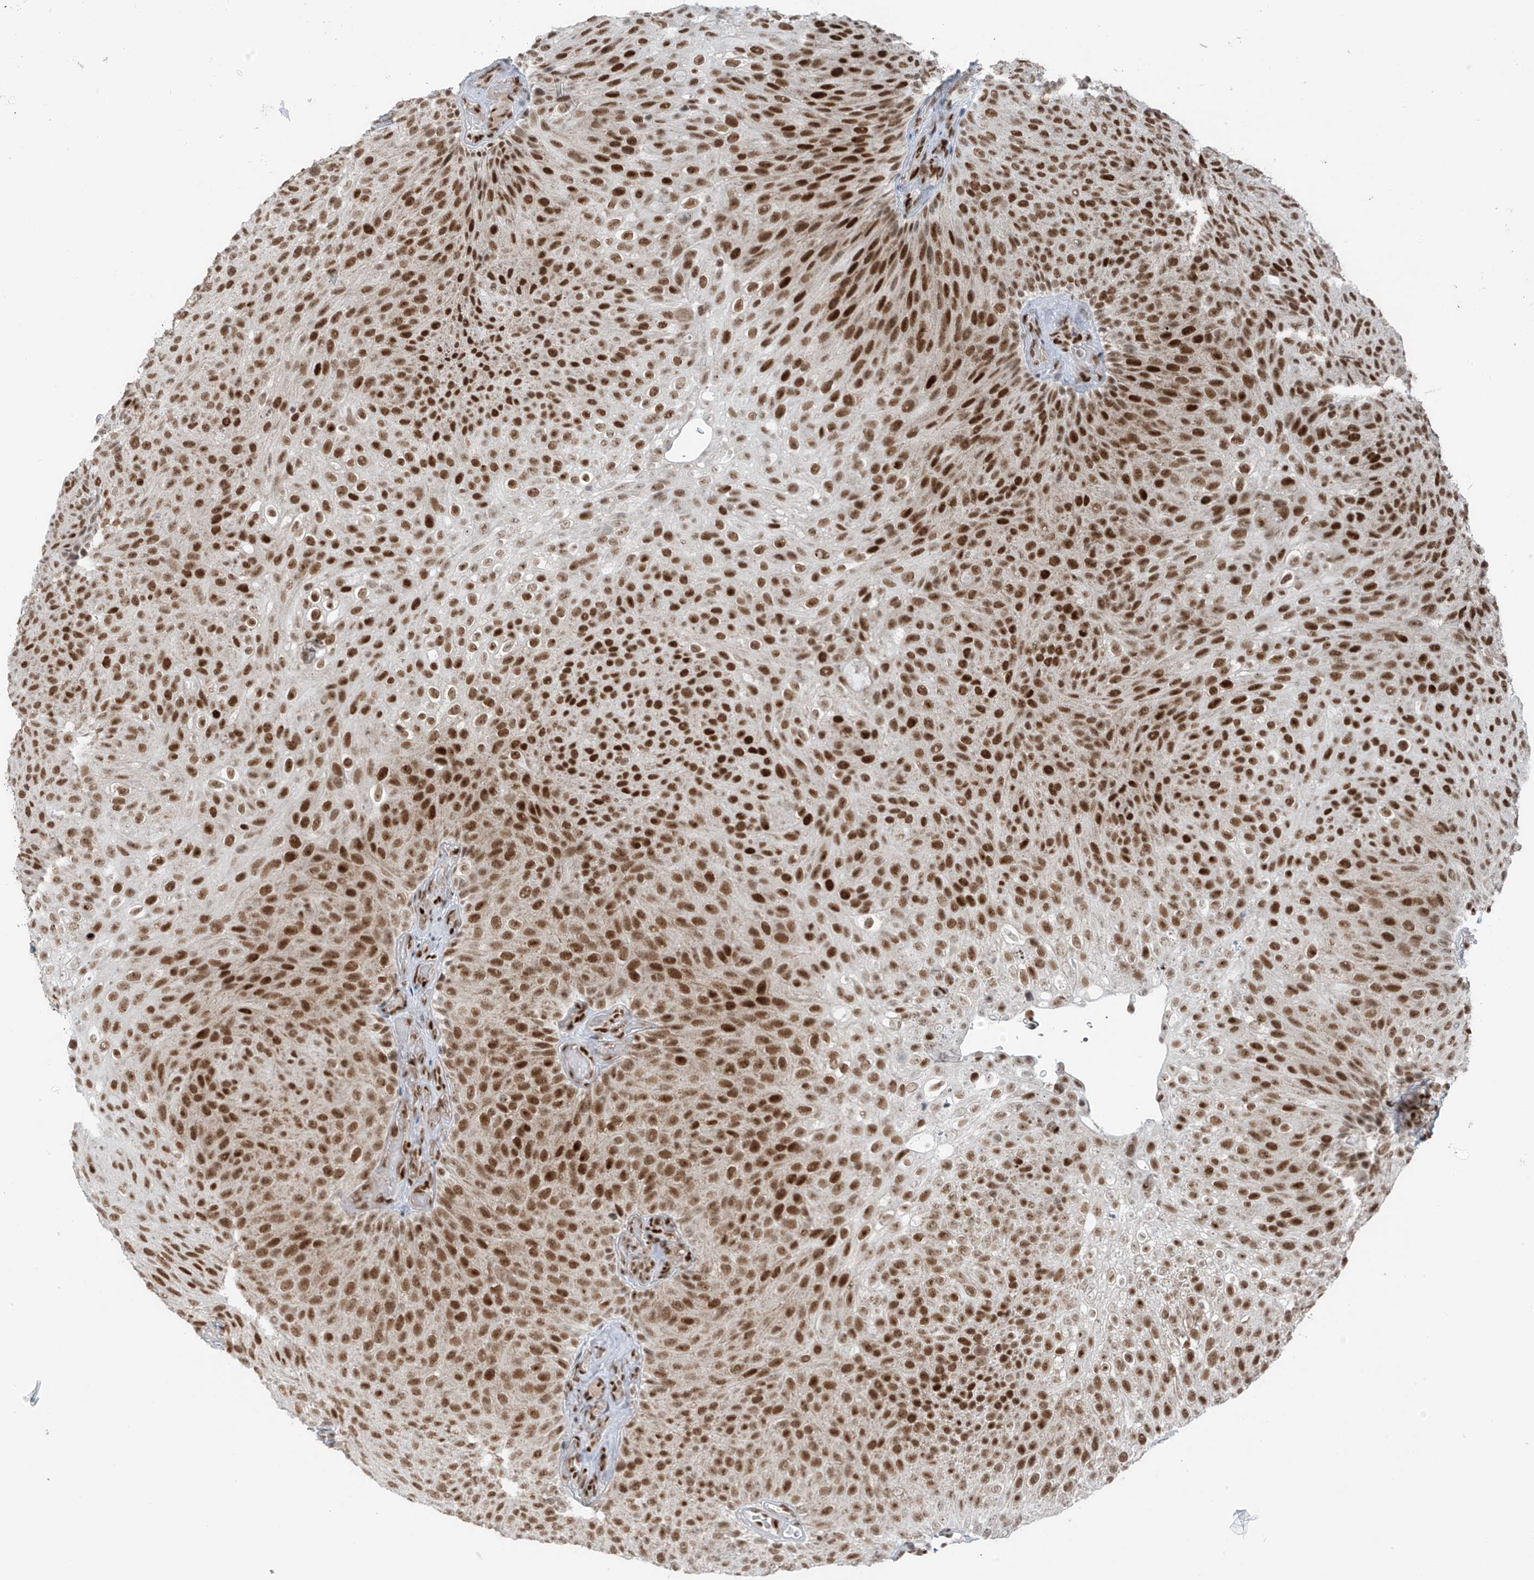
{"staining": {"intensity": "strong", "quantity": ">75%", "location": "nuclear"}, "tissue": "urothelial cancer", "cell_type": "Tumor cells", "image_type": "cancer", "snomed": [{"axis": "morphology", "description": "Urothelial carcinoma, Low grade"}, {"axis": "topography", "description": "Urinary bladder"}], "caption": "High-magnification brightfield microscopy of urothelial cancer stained with DAB (3,3'-diaminobenzidine) (brown) and counterstained with hematoxylin (blue). tumor cells exhibit strong nuclear expression is appreciated in about>75% of cells.", "gene": "WRNIP1", "patient": {"sex": "male", "age": 78}}